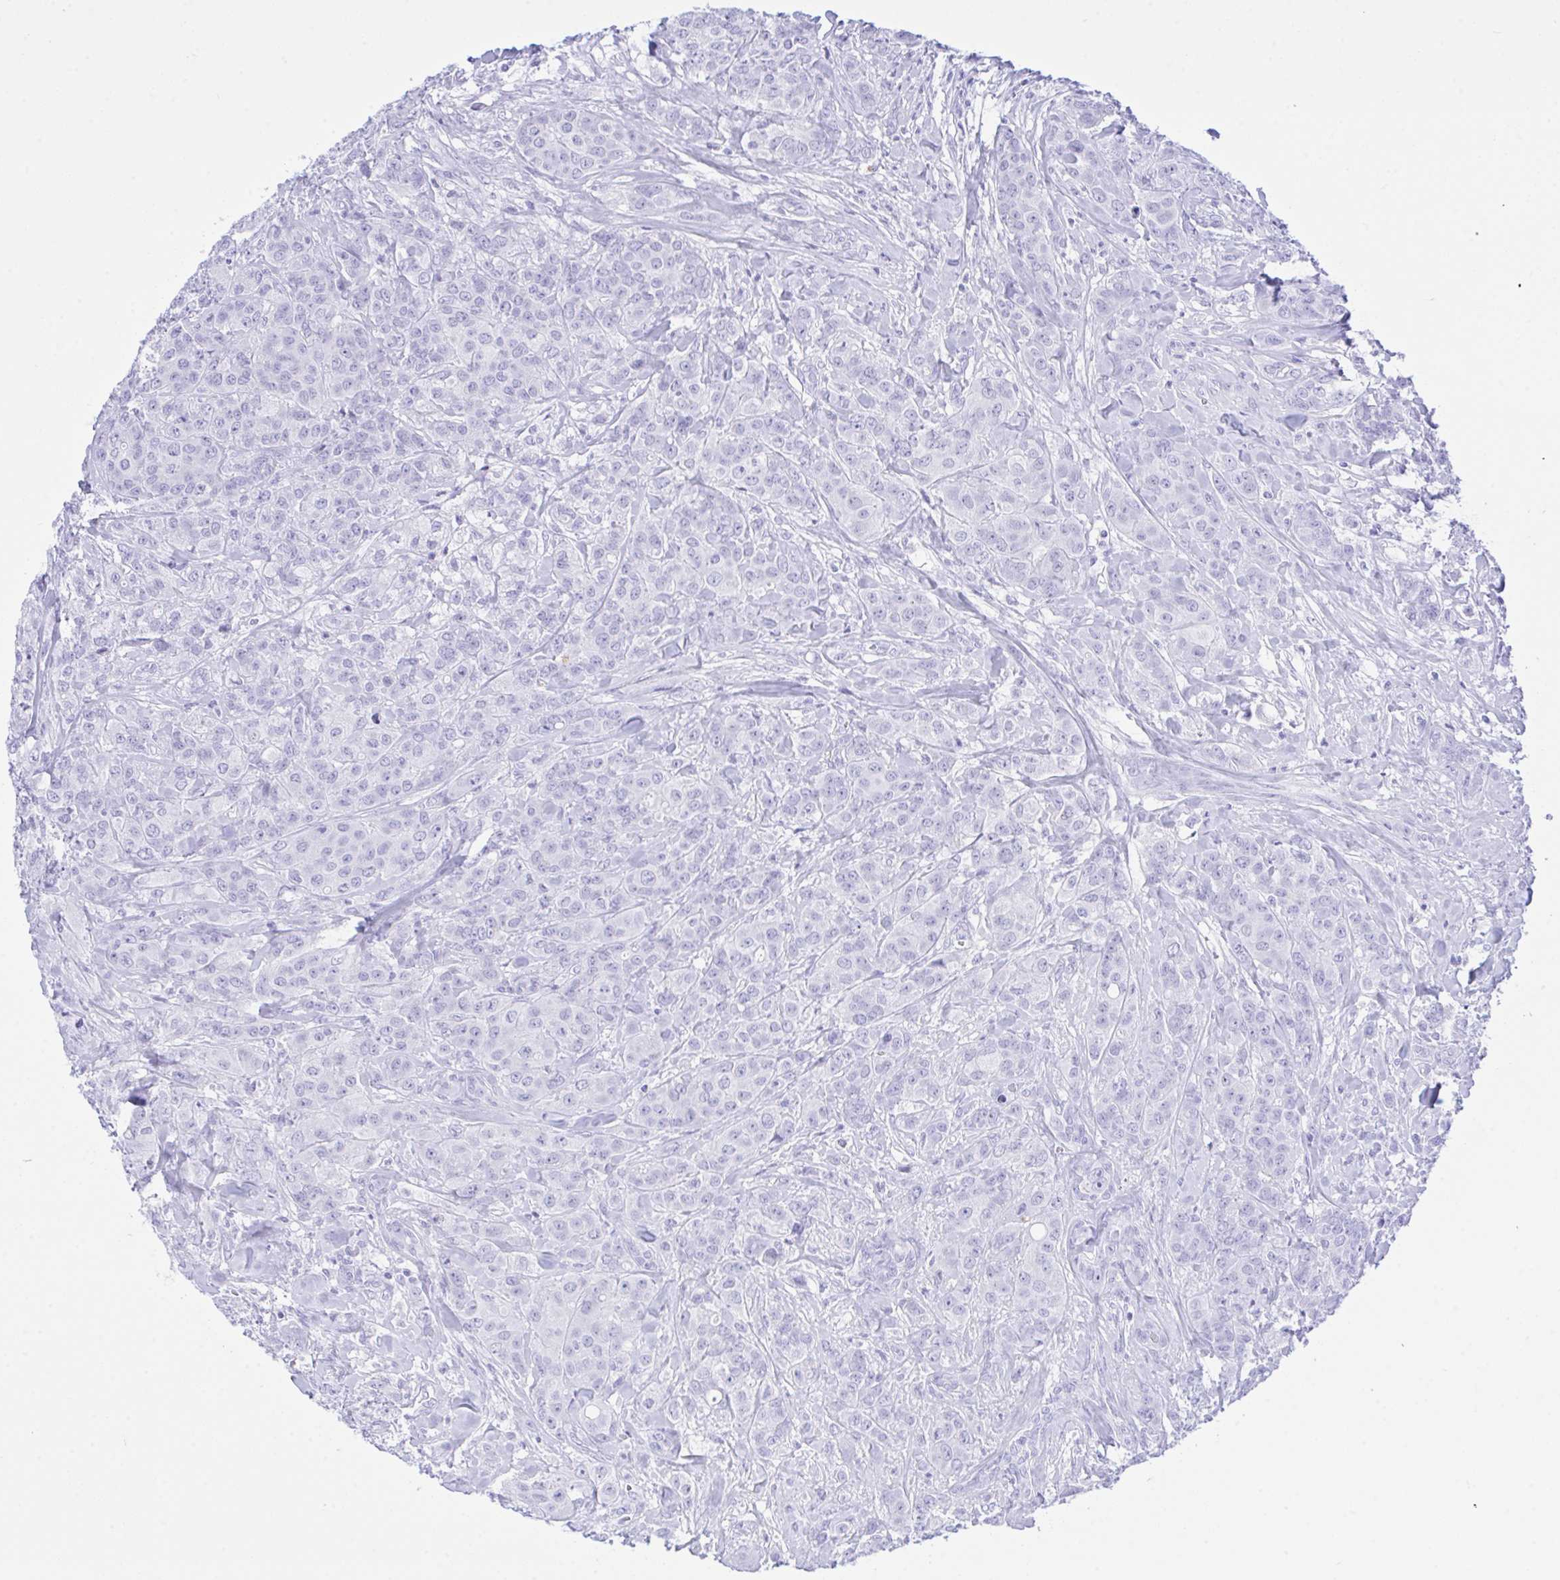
{"staining": {"intensity": "negative", "quantity": "none", "location": "none"}, "tissue": "breast cancer", "cell_type": "Tumor cells", "image_type": "cancer", "snomed": [{"axis": "morphology", "description": "Normal tissue, NOS"}, {"axis": "morphology", "description": "Duct carcinoma"}, {"axis": "topography", "description": "Breast"}], "caption": "DAB immunohistochemical staining of human breast cancer (infiltrating ductal carcinoma) displays no significant expression in tumor cells.", "gene": "SELENOV", "patient": {"sex": "female", "age": 43}}